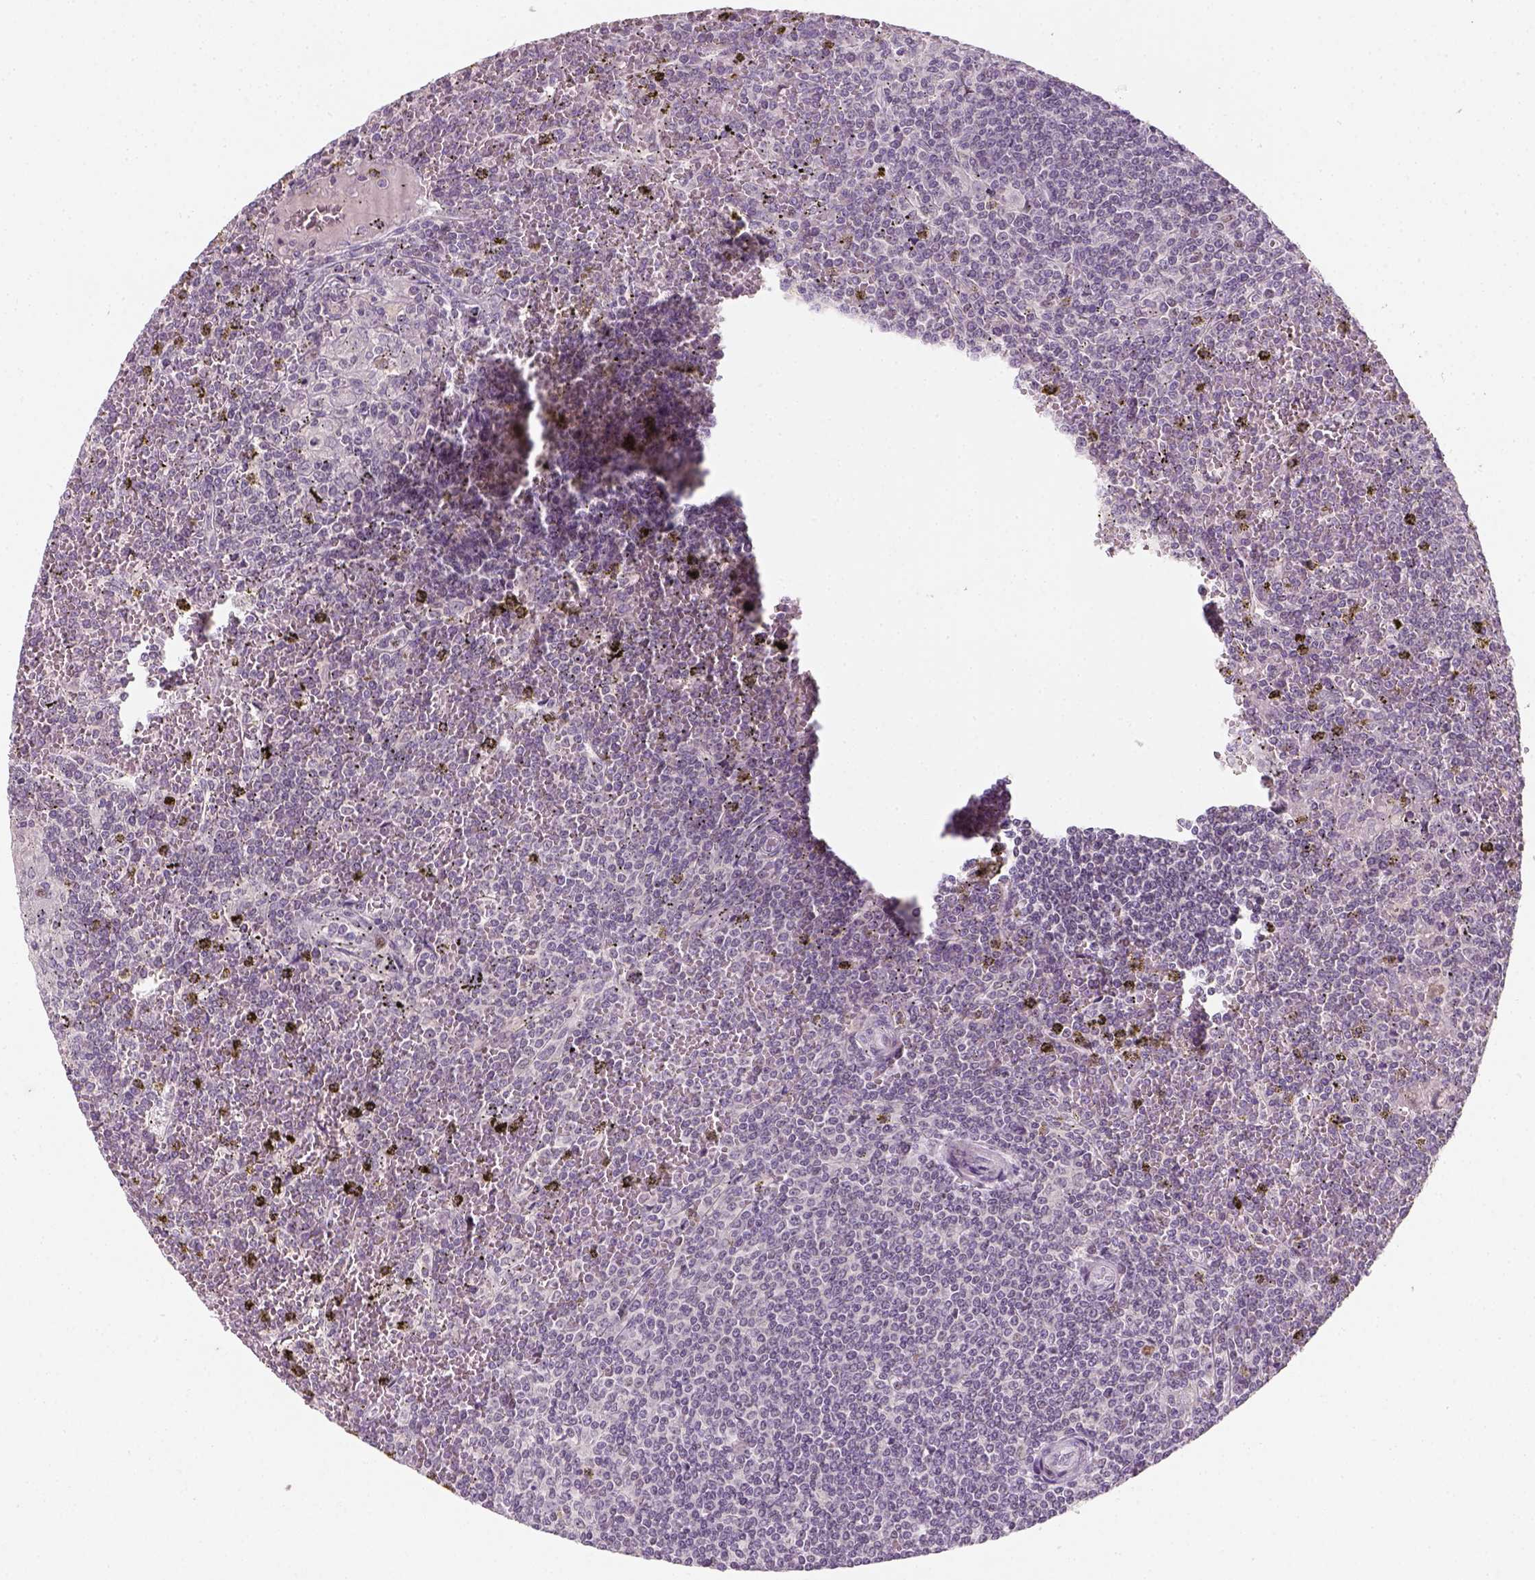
{"staining": {"intensity": "negative", "quantity": "none", "location": "none"}, "tissue": "lymphoma", "cell_type": "Tumor cells", "image_type": "cancer", "snomed": [{"axis": "morphology", "description": "Malignant lymphoma, non-Hodgkin's type, Low grade"}, {"axis": "topography", "description": "Spleen"}], "caption": "Photomicrograph shows no significant protein staining in tumor cells of malignant lymphoma, non-Hodgkin's type (low-grade).", "gene": "TP53", "patient": {"sex": "female", "age": 19}}